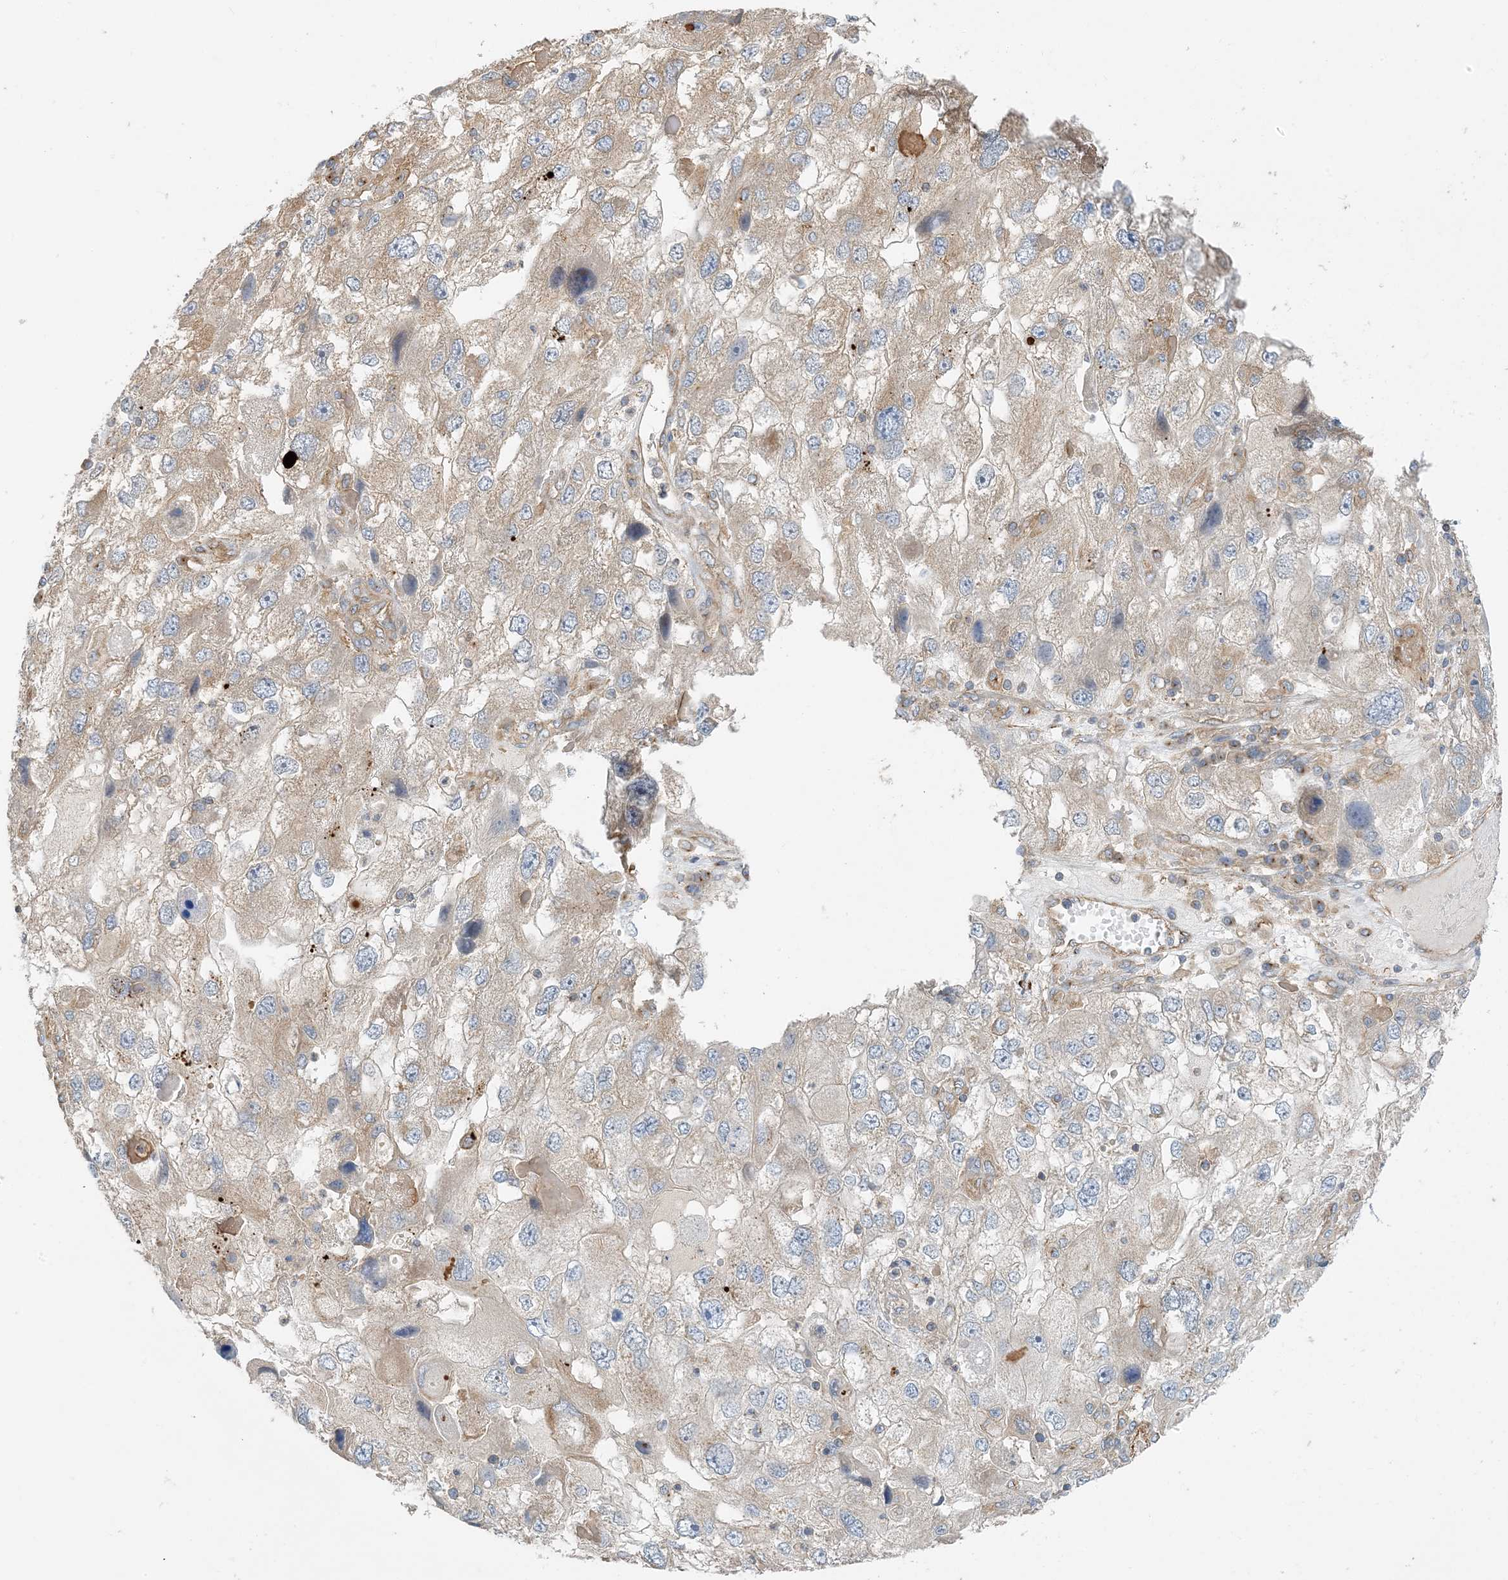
{"staining": {"intensity": "weak", "quantity": "<25%", "location": "cytoplasmic/membranous"}, "tissue": "endometrial cancer", "cell_type": "Tumor cells", "image_type": "cancer", "snomed": [{"axis": "morphology", "description": "Adenocarcinoma, NOS"}, {"axis": "topography", "description": "Endometrium"}], "caption": "A high-resolution photomicrograph shows immunohistochemistry (IHC) staining of endometrial cancer, which shows no significant staining in tumor cells. Nuclei are stained in blue.", "gene": "SIDT1", "patient": {"sex": "female", "age": 49}}